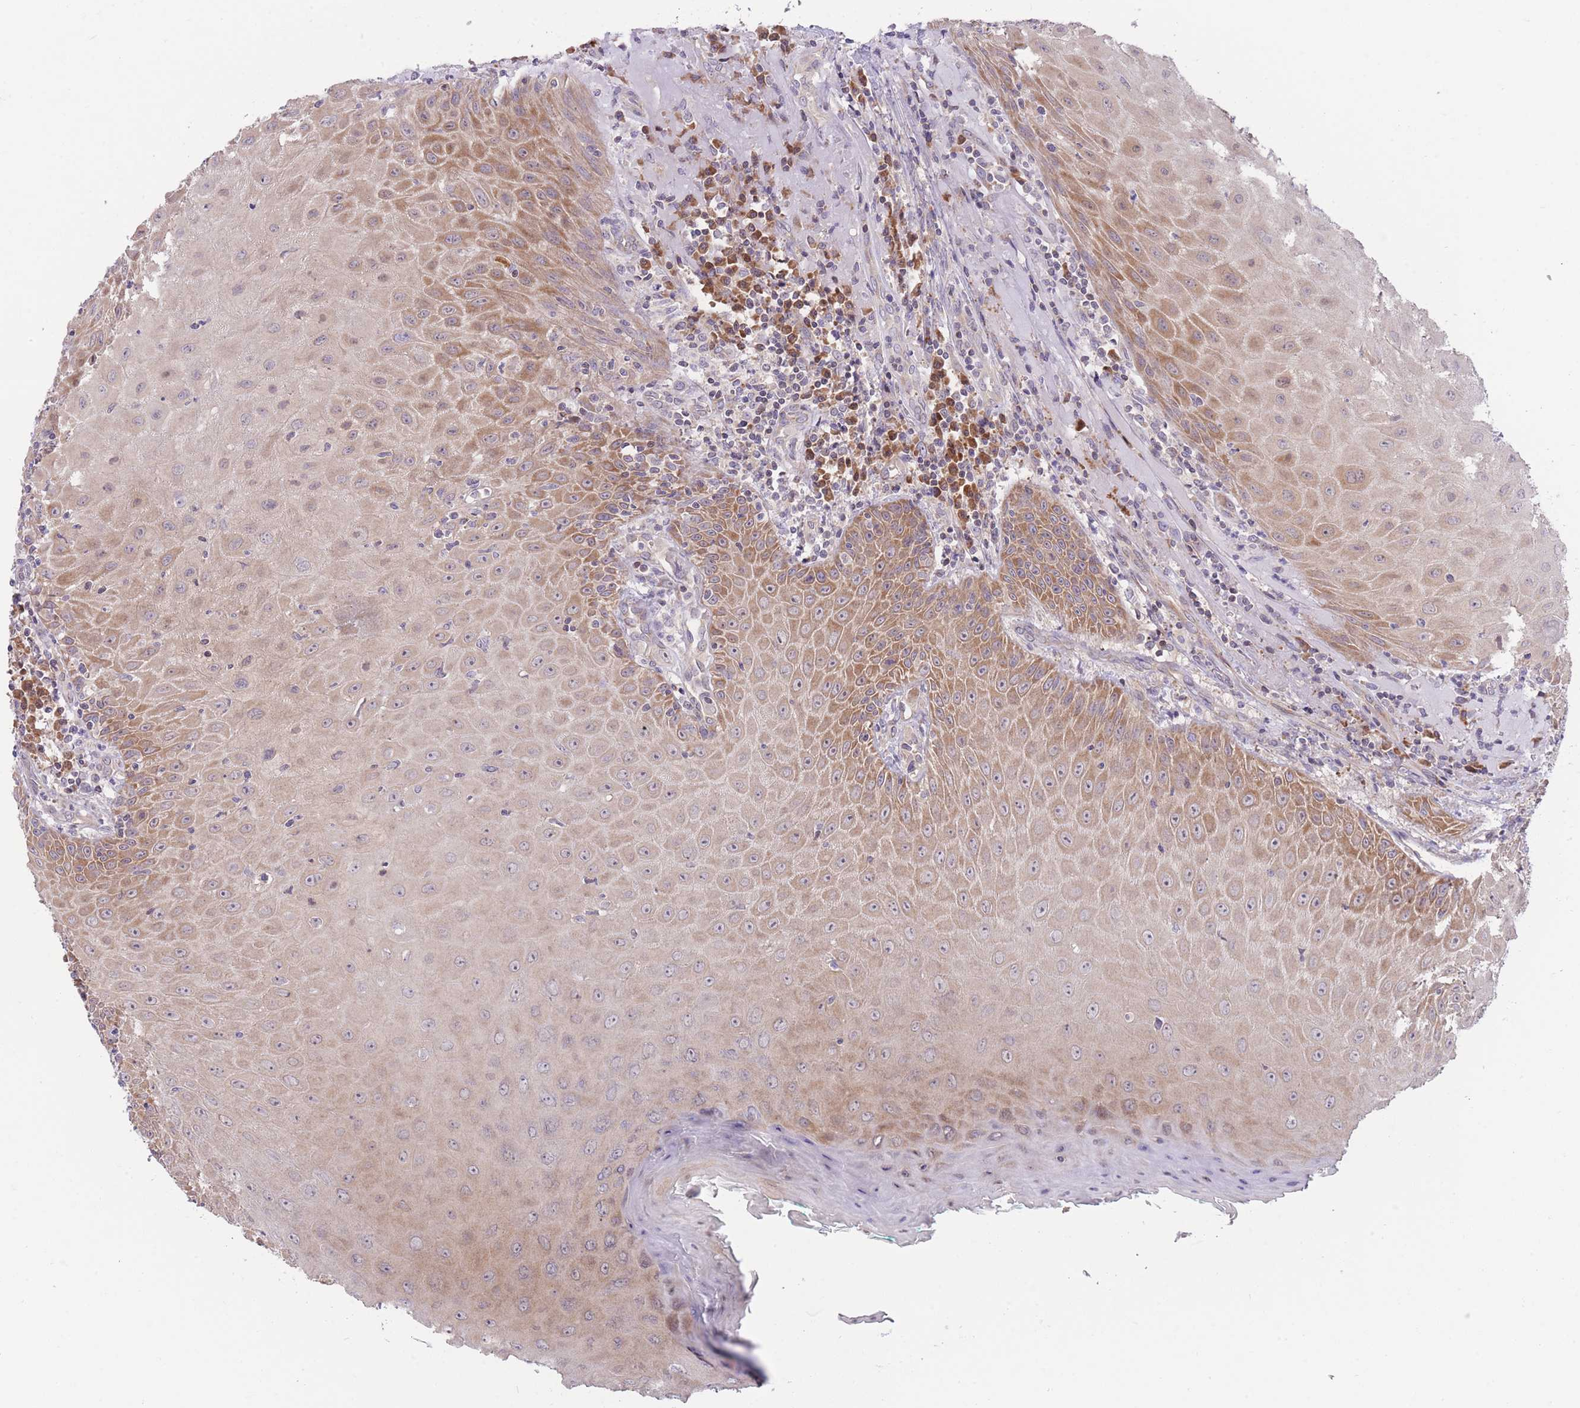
{"staining": {"intensity": "moderate", "quantity": "25%-75%", "location": "cytoplasmic/membranous"}, "tissue": "head and neck cancer", "cell_type": "Tumor cells", "image_type": "cancer", "snomed": [{"axis": "morphology", "description": "Normal tissue, NOS"}, {"axis": "morphology", "description": "Squamous cell carcinoma, NOS"}, {"axis": "topography", "description": "Oral tissue"}, {"axis": "topography", "description": "Head-Neck"}], "caption": "Approximately 25%-75% of tumor cells in human head and neck cancer (squamous cell carcinoma) demonstrate moderate cytoplasmic/membranous protein positivity as visualized by brown immunohistochemical staining.", "gene": "BOLA2B", "patient": {"sex": "female", "age": 70}}